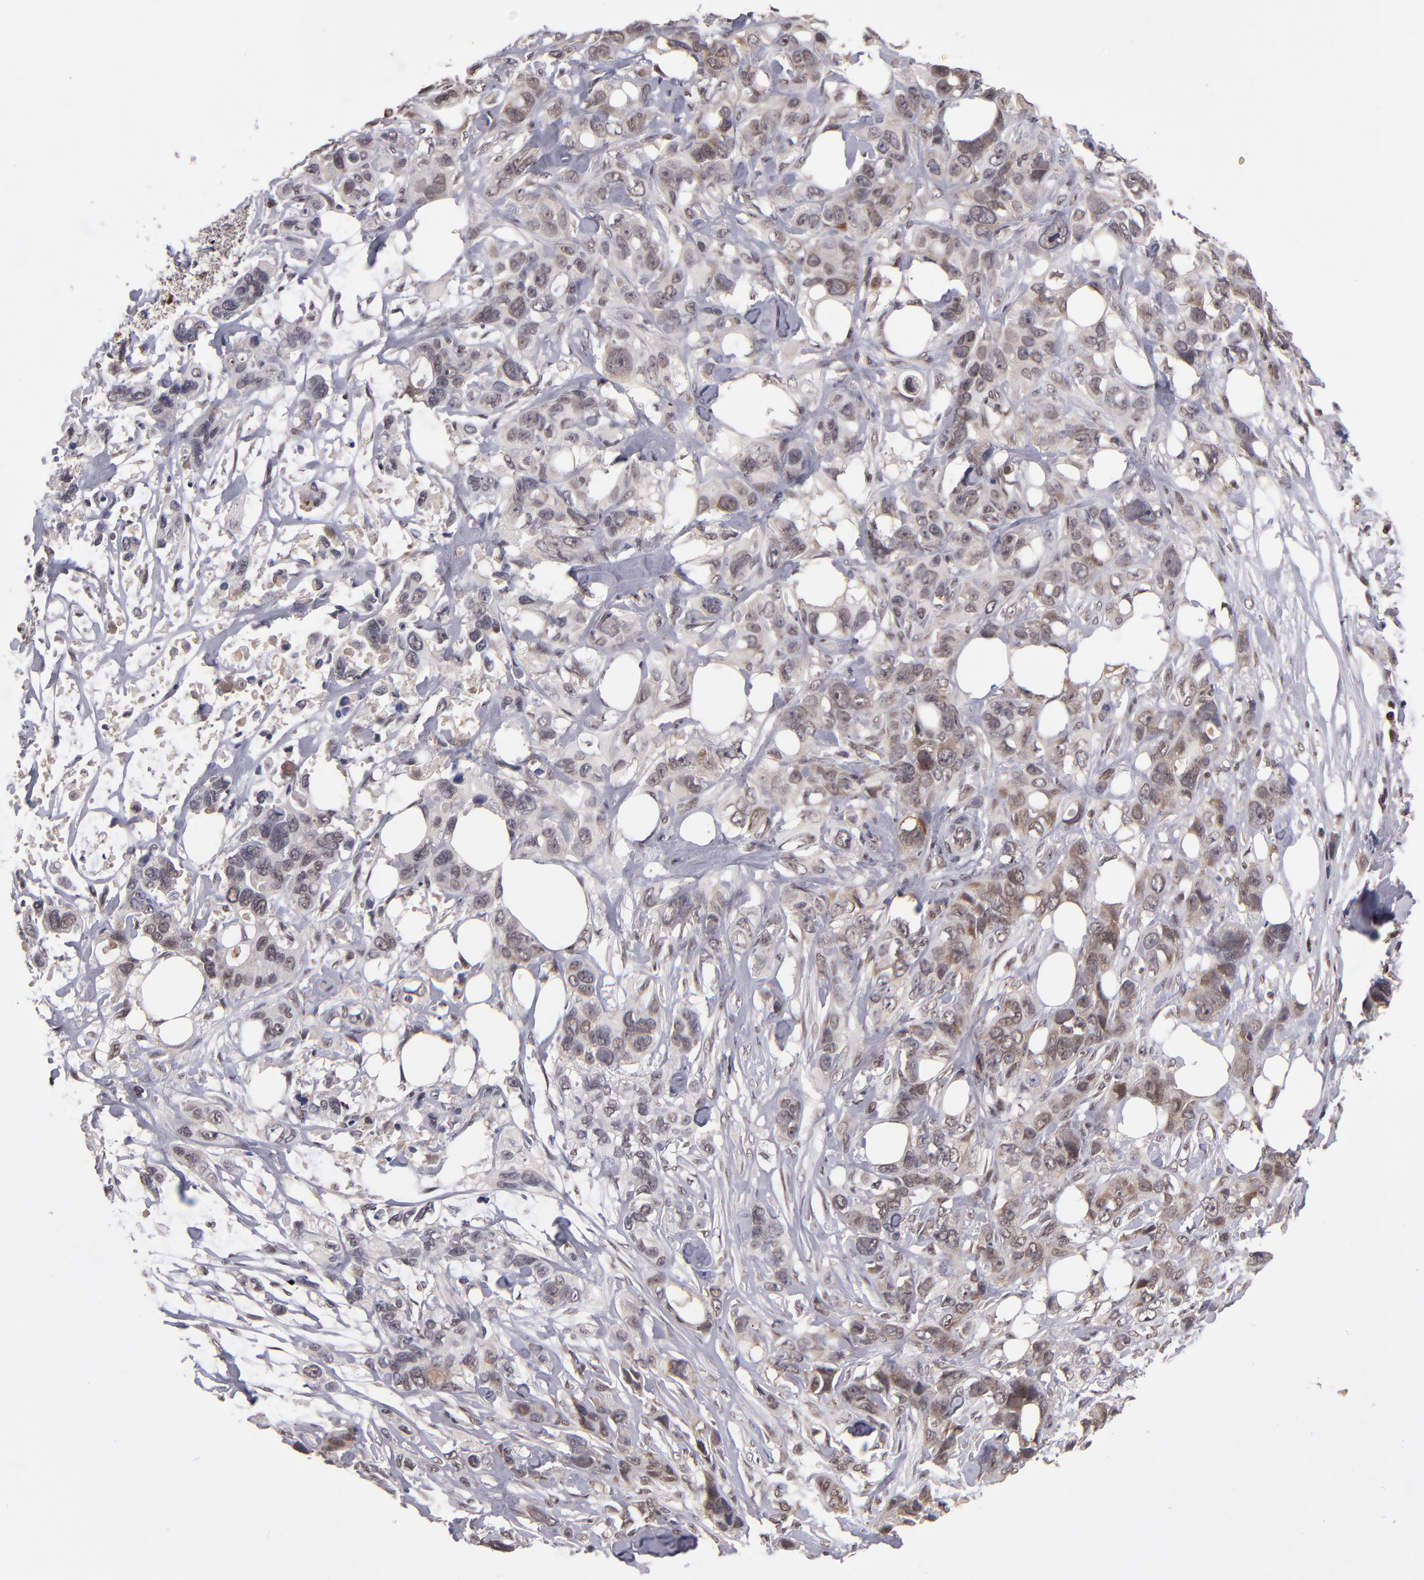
{"staining": {"intensity": "moderate", "quantity": "25%-75%", "location": "cytoplasmic/membranous,nuclear"}, "tissue": "stomach cancer", "cell_type": "Tumor cells", "image_type": "cancer", "snomed": [{"axis": "morphology", "description": "Adenocarcinoma, NOS"}, {"axis": "topography", "description": "Stomach, upper"}], "caption": "An immunohistochemistry (IHC) photomicrograph of neoplastic tissue is shown. Protein staining in brown labels moderate cytoplasmic/membranous and nuclear positivity in stomach adenocarcinoma within tumor cells. (DAB = brown stain, brightfield microscopy at high magnification).", "gene": "EP300", "patient": {"sex": "male", "age": 47}}